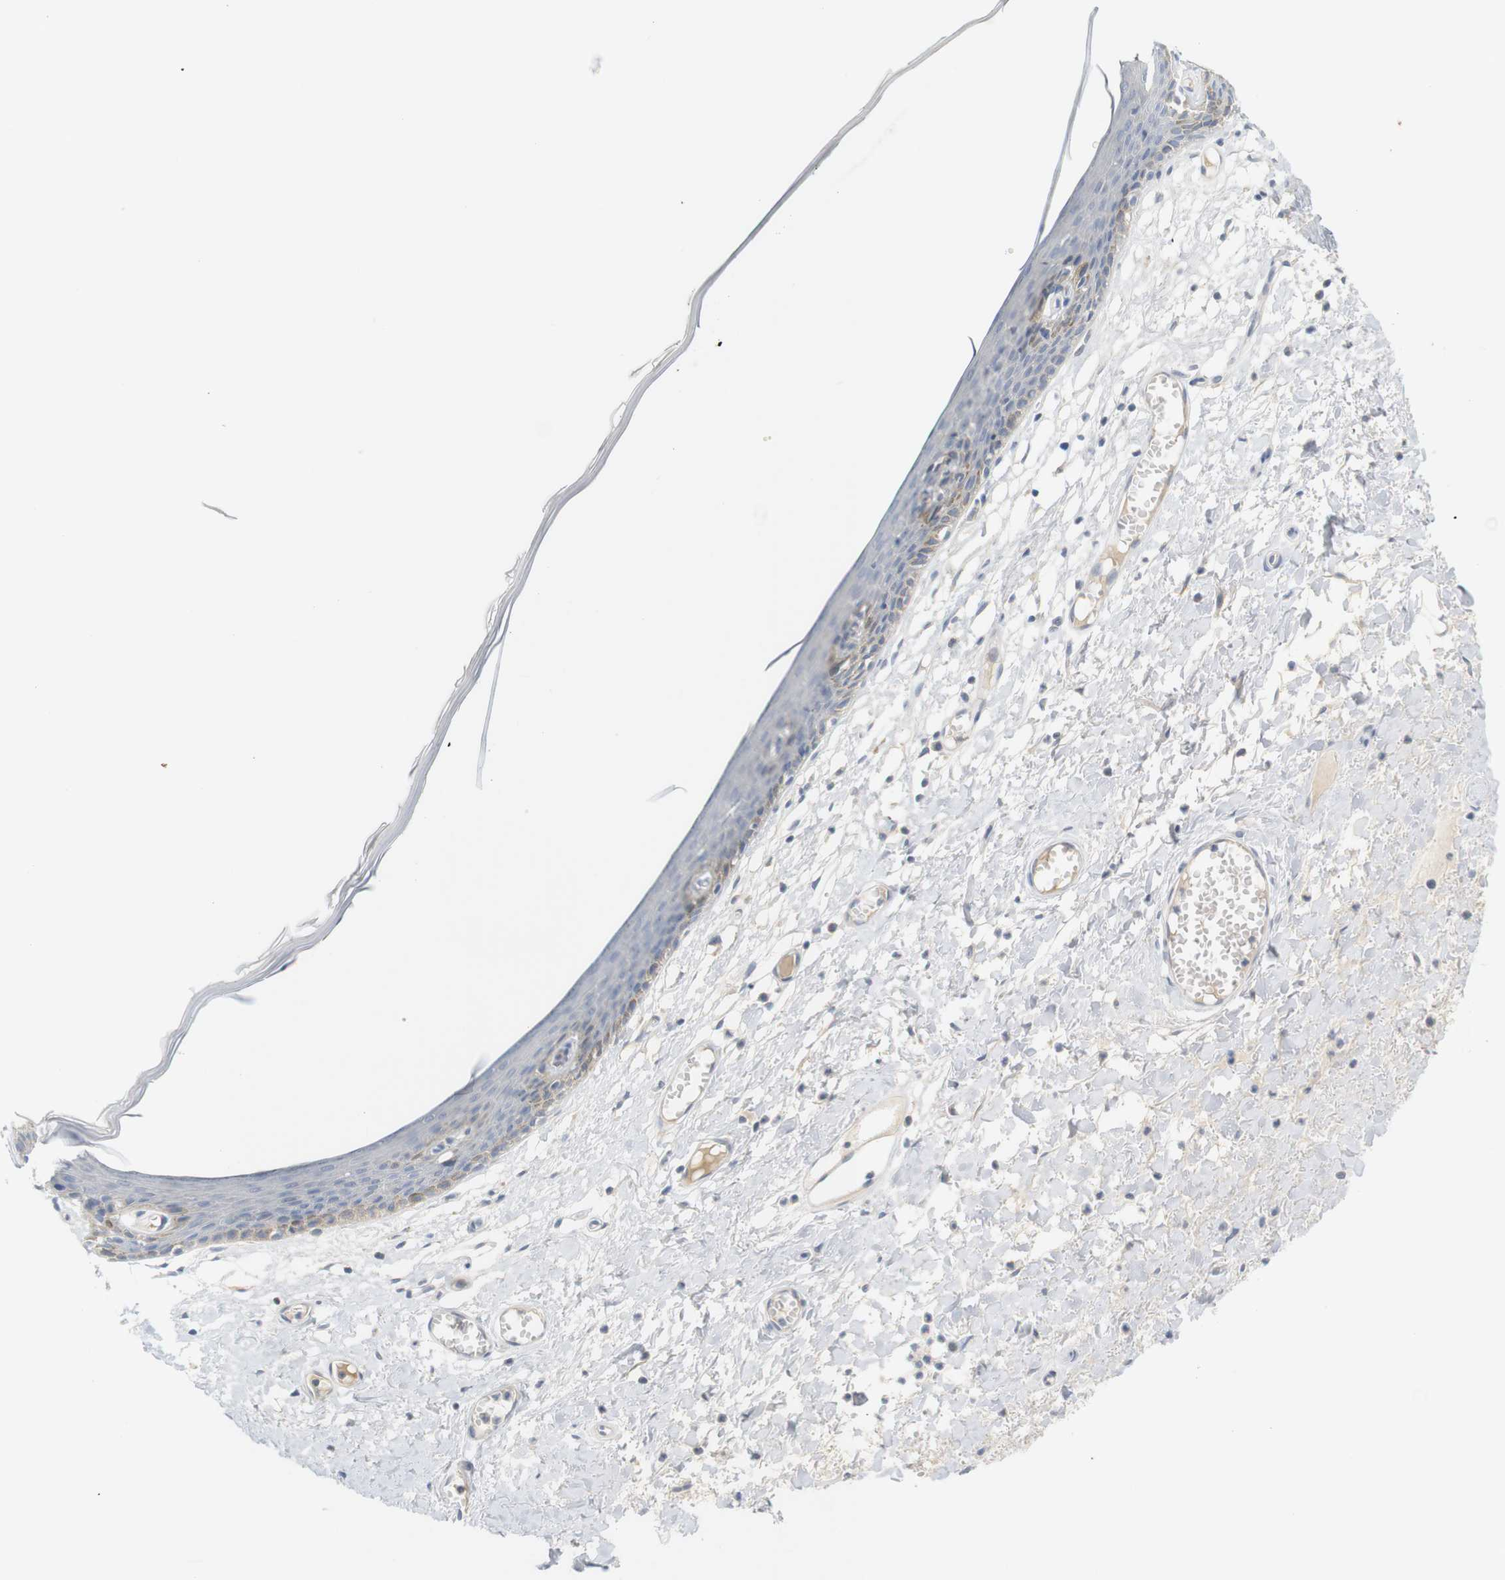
{"staining": {"intensity": "weak", "quantity": "<25%", "location": "cytoplasmic/membranous"}, "tissue": "skin", "cell_type": "Epidermal cells", "image_type": "normal", "snomed": [{"axis": "morphology", "description": "Normal tissue, NOS"}, {"axis": "topography", "description": "Vulva"}], "caption": "This is an IHC micrograph of benign human skin. There is no expression in epidermal cells.", "gene": "RGS9", "patient": {"sex": "female", "age": 54}}